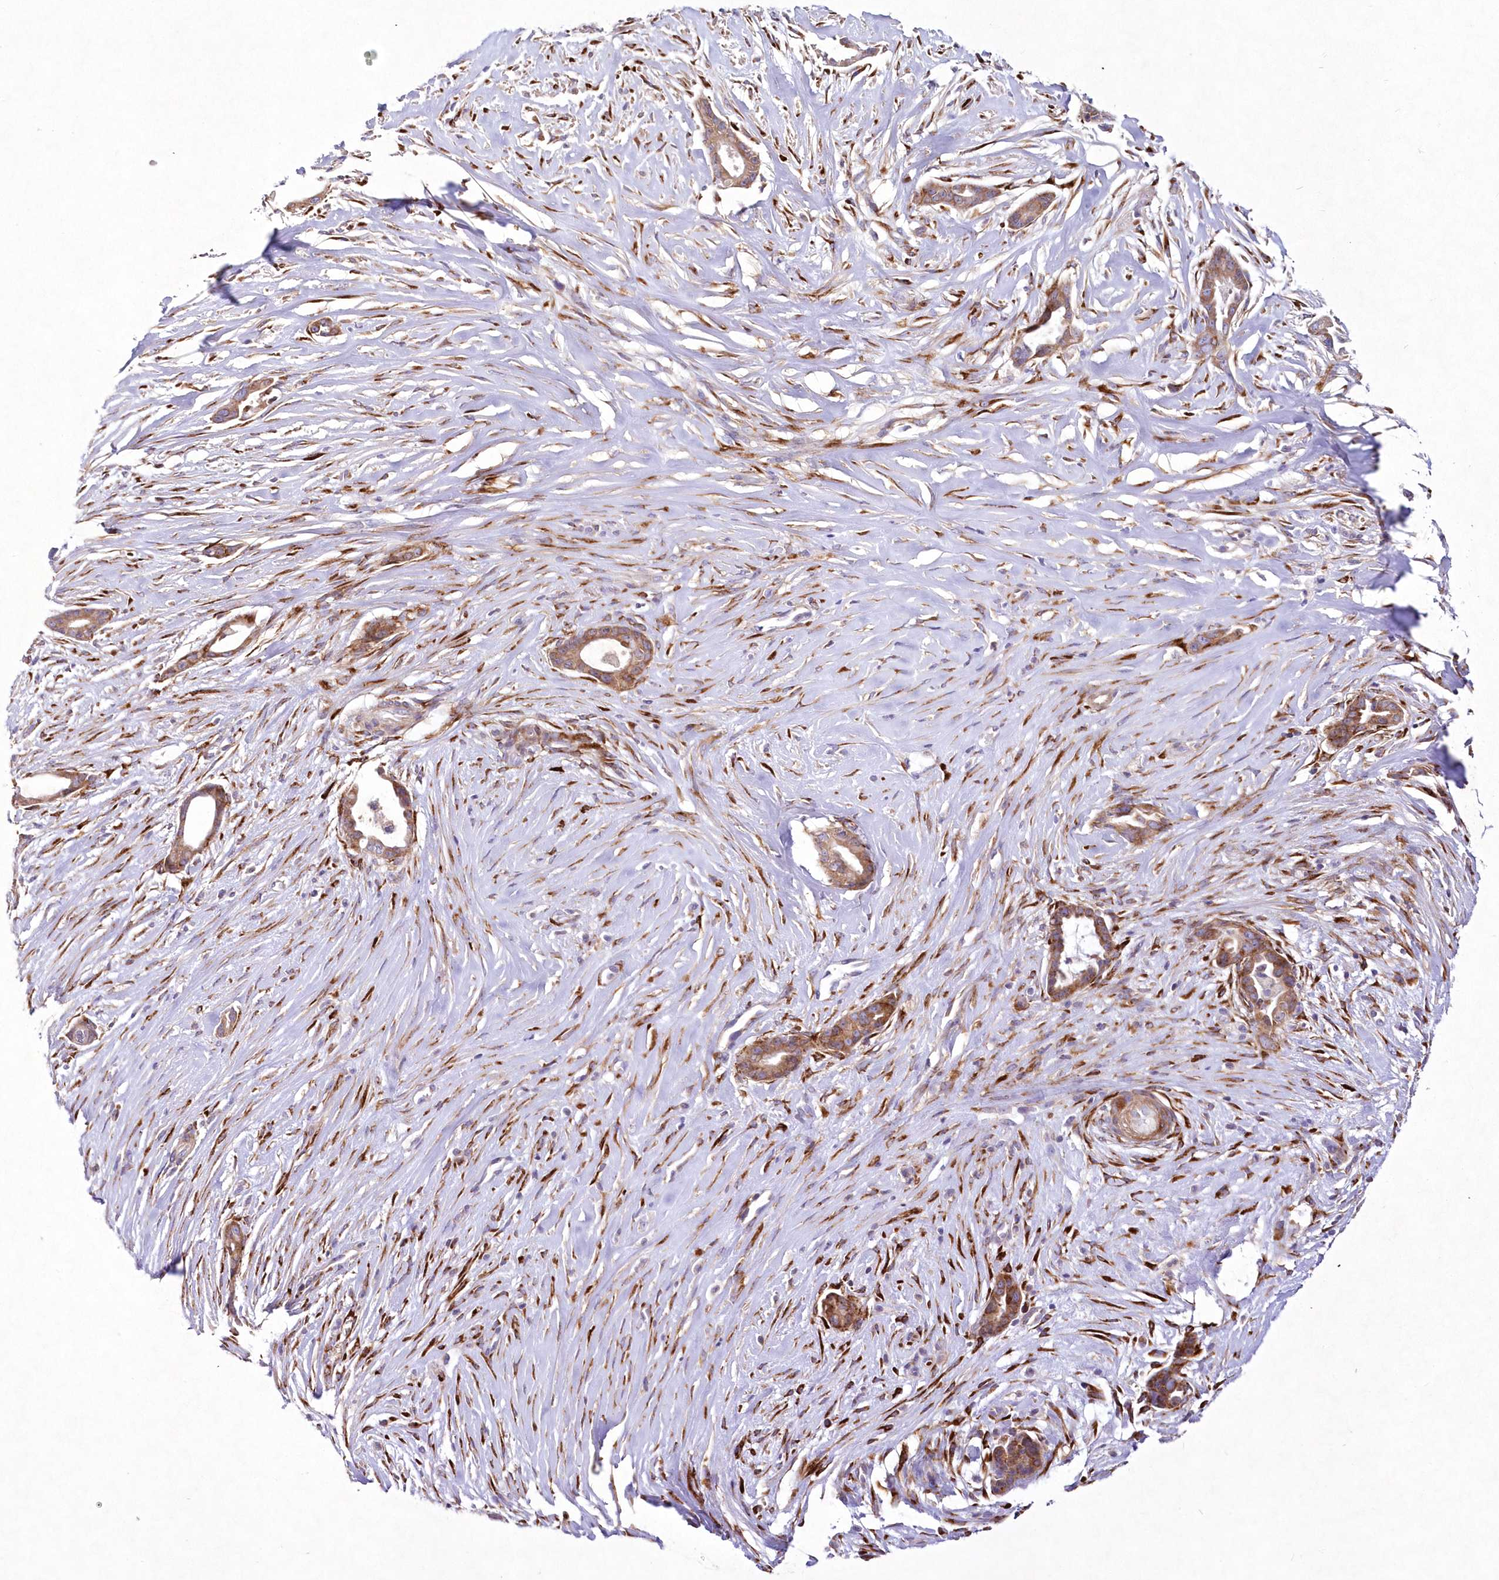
{"staining": {"intensity": "moderate", "quantity": ">75%", "location": "cytoplasmic/membranous"}, "tissue": "liver cancer", "cell_type": "Tumor cells", "image_type": "cancer", "snomed": [{"axis": "morphology", "description": "Cholangiocarcinoma"}, {"axis": "topography", "description": "Liver"}], "caption": "Liver cancer (cholangiocarcinoma) tissue demonstrates moderate cytoplasmic/membranous positivity in approximately >75% of tumor cells", "gene": "ARFGEF3", "patient": {"sex": "female", "age": 55}}